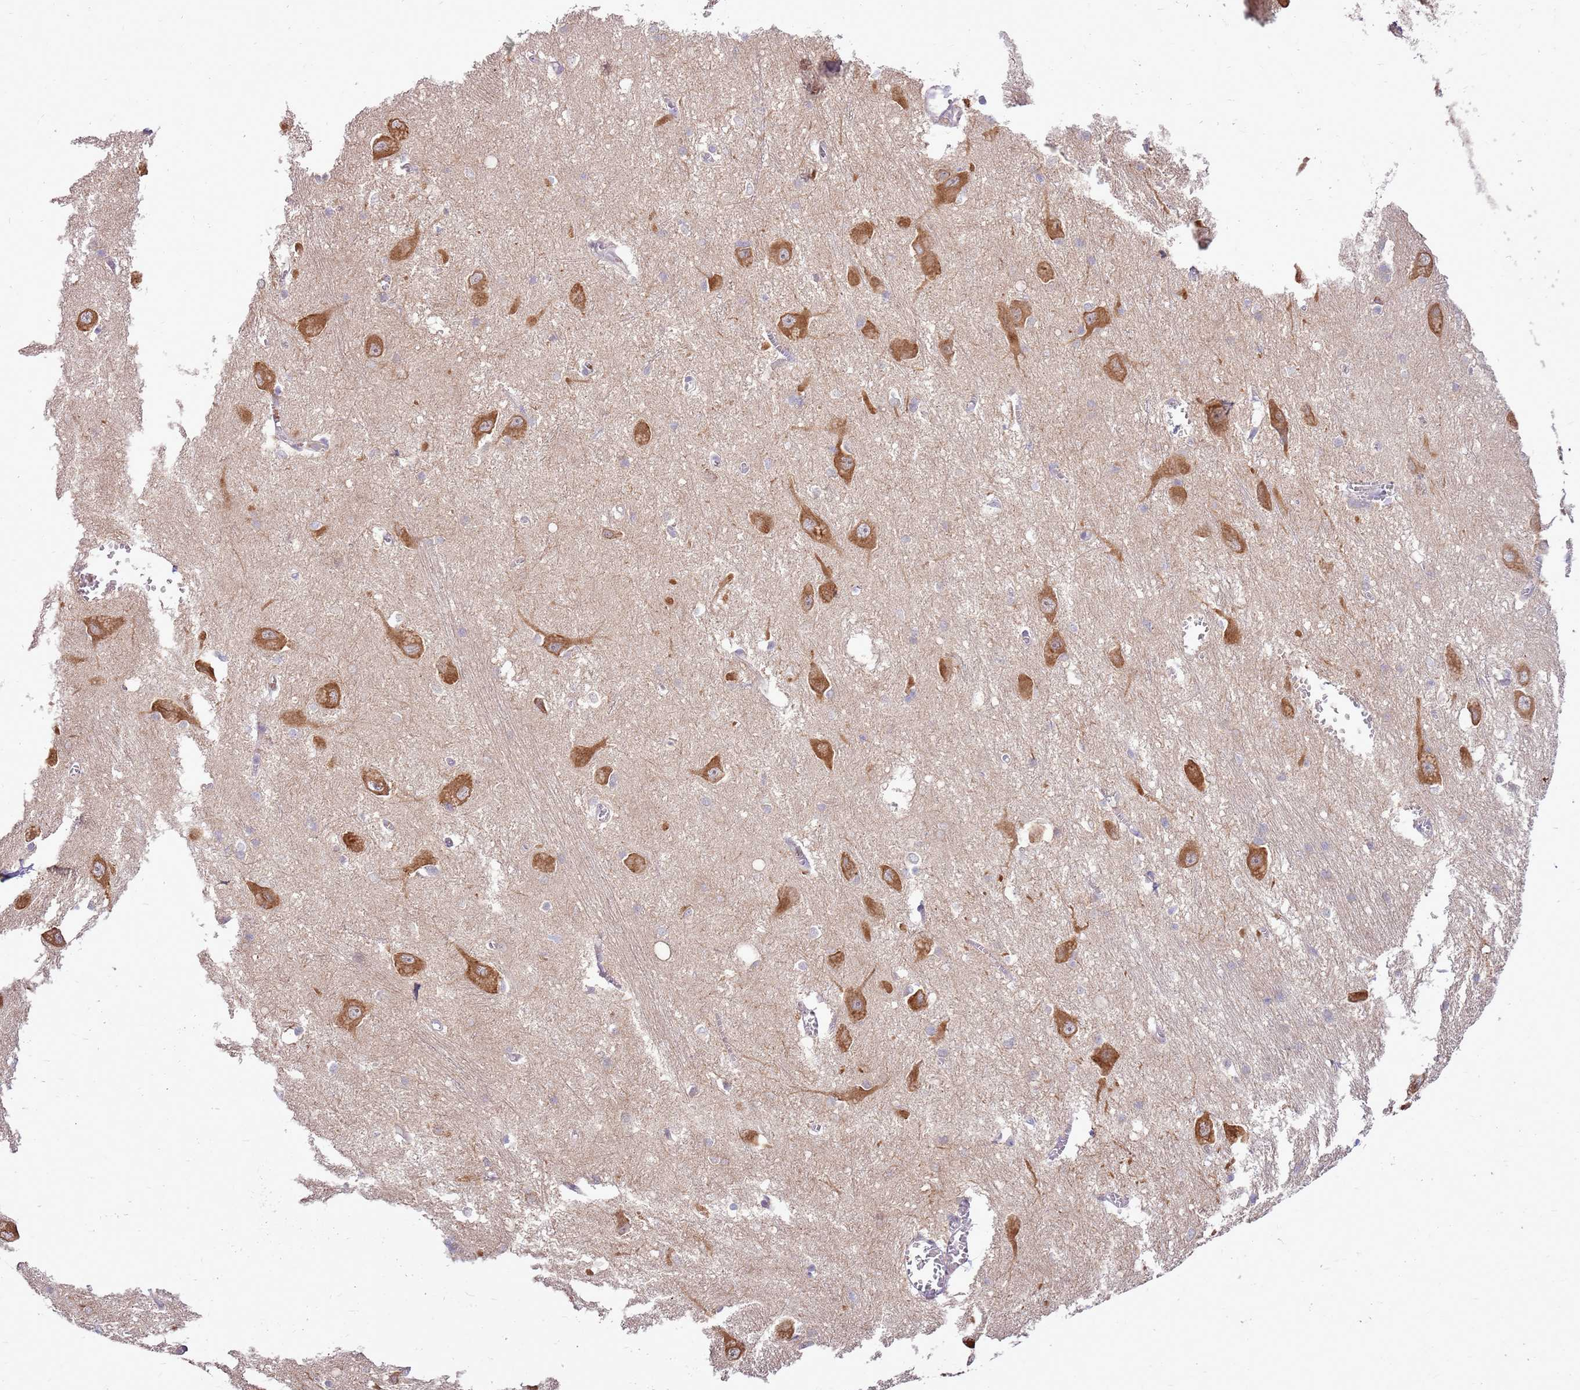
{"staining": {"intensity": "negative", "quantity": "none", "location": "none"}, "tissue": "caudate", "cell_type": "Glial cells", "image_type": "normal", "snomed": [{"axis": "morphology", "description": "Normal tissue, NOS"}, {"axis": "topography", "description": "Lateral ventricle wall"}], "caption": "An immunohistochemistry micrograph of benign caudate is shown. There is no staining in glial cells of caudate.", "gene": "UGGT2", "patient": {"sex": "male", "age": 37}}